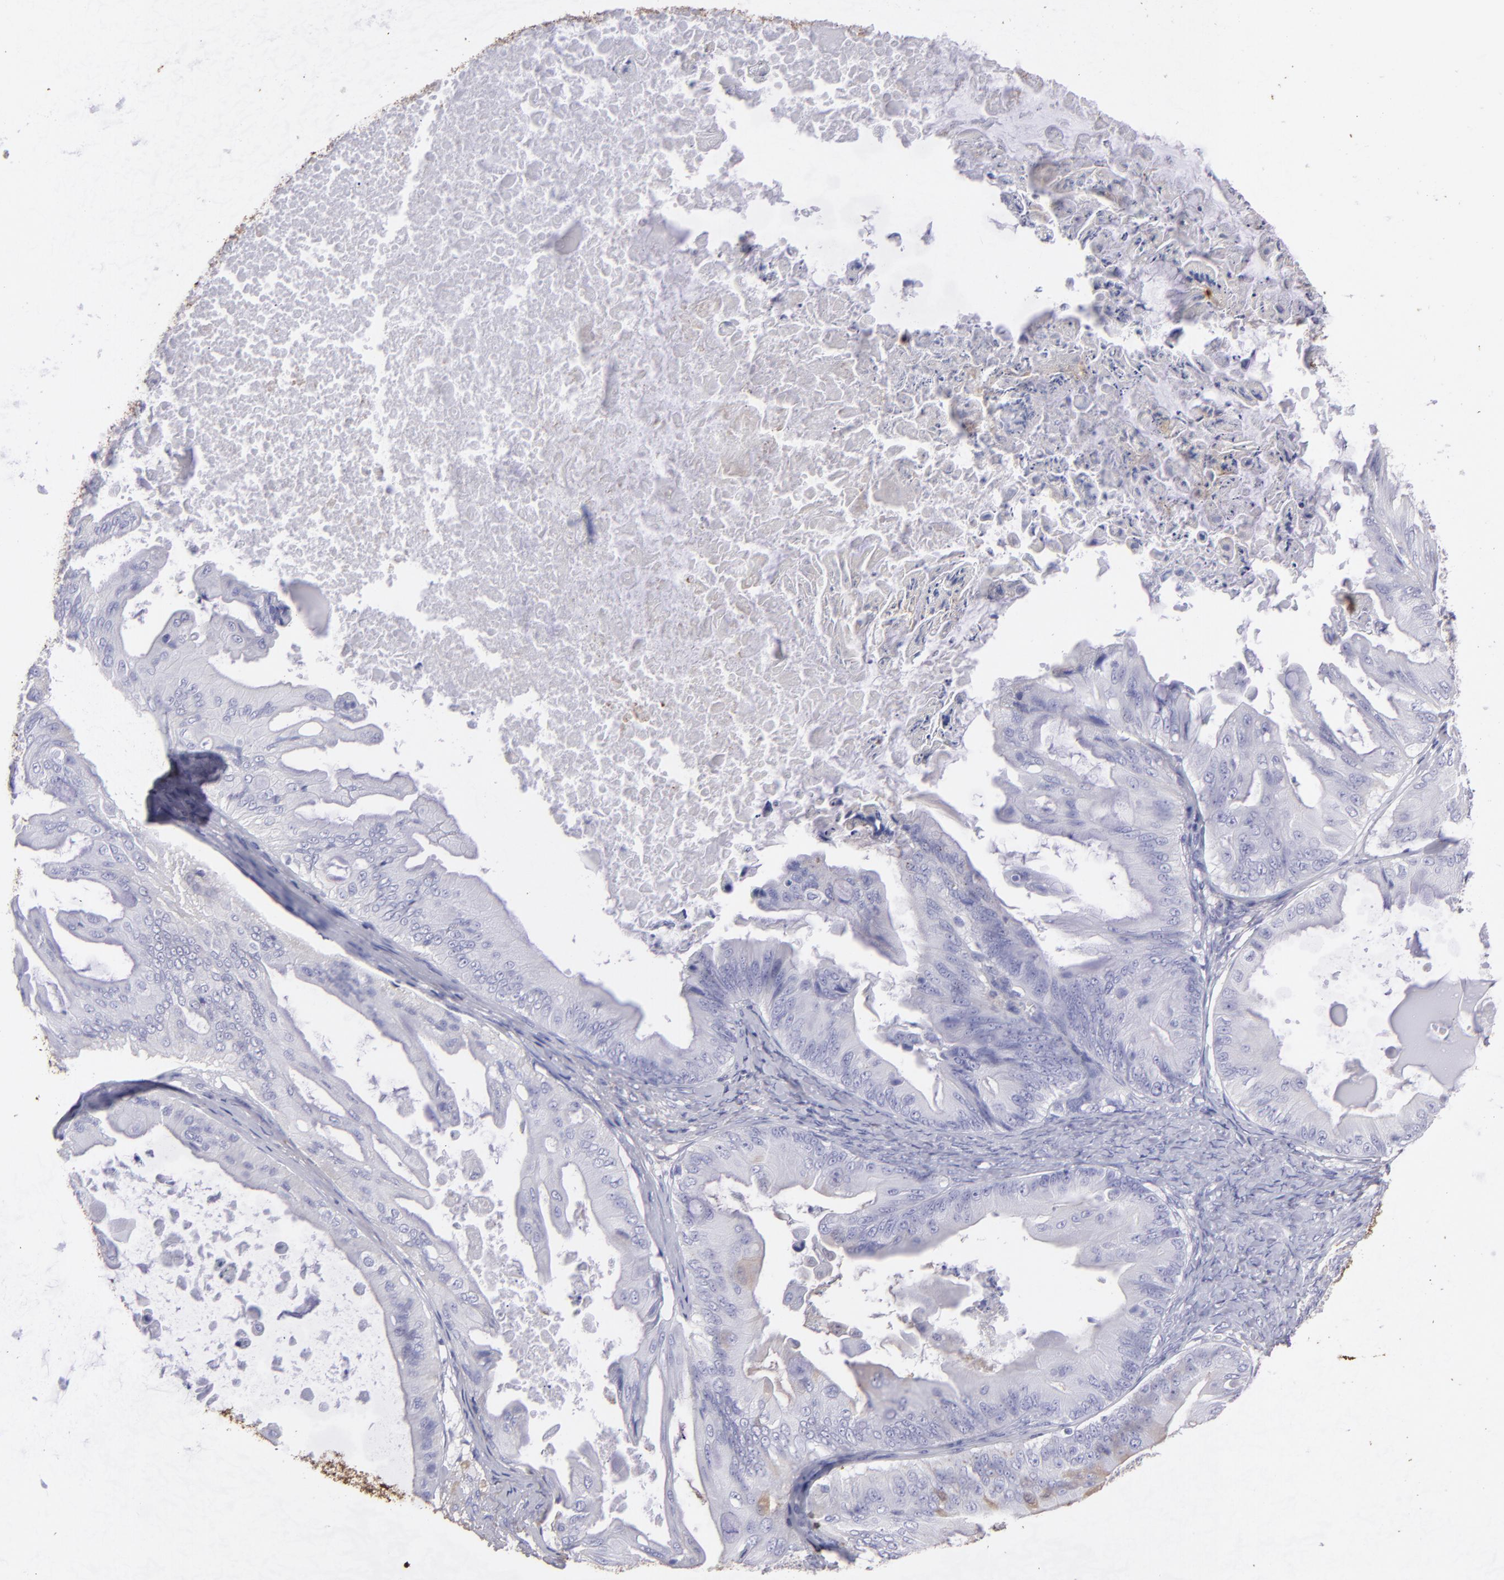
{"staining": {"intensity": "moderate", "quantity": "<25%", "location": "cytoplasmic/membranous"}, "tissue": "ovarian cancer", "cell_type": "Tumor cells", "image_type": "cancer", "snomed": [{"axis": "morphology", "description": "Cystadenocarcinoma, mucinous, NOS"}, {"axis": "topography", "description": "Ovary"}], "caption": "This is an image of immunohistochemistry staining of mucinous cystadenocarcinoma (ovarian), which shows moderate positivity in the cytoplasmic/membranous of tumor cells.", "gene": "FGB", "patient": {"sex": "female", "age": 37}}